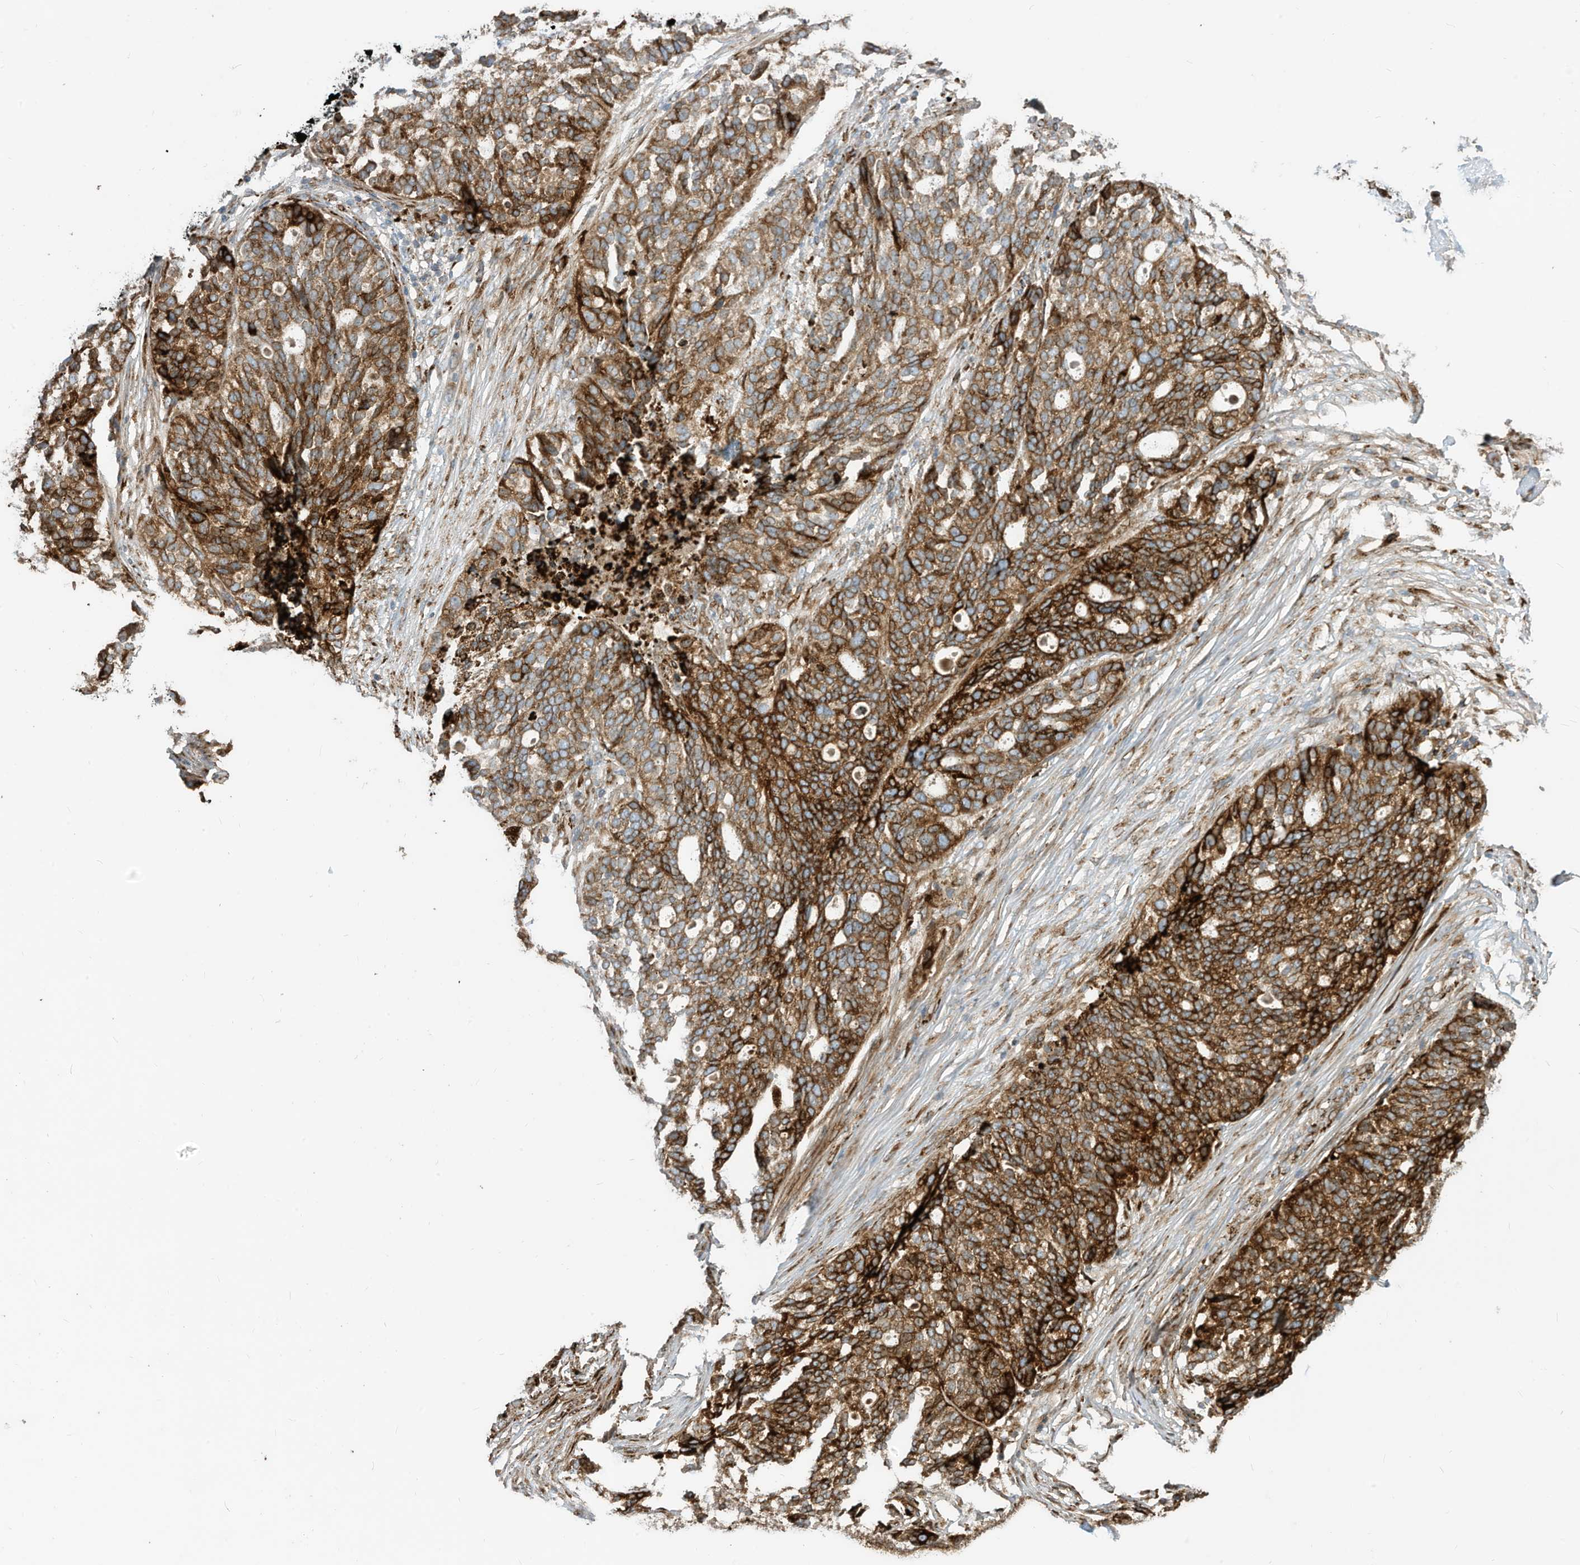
{"staining": {"intensity": "strong", "quantity": ">75%", "location": "cytoplasmic/membranous"}, "tissue": "ovarian cancer", "cell_type": "Tumor cells", "image_type": "cancer", "snomed": [{"axis": "morphology", "description": "Cystadenocarcinoma, serous, NOS"}, {"axis": "topography", "description": "Ovary"}], "caption": "A brown stain labels strong cytoplasmic/membranous staining of a protein in human ovarian cancer tumor cells.", "gene": "TRNAU1AP", "patient": {"sex": "female", "age": 59}}